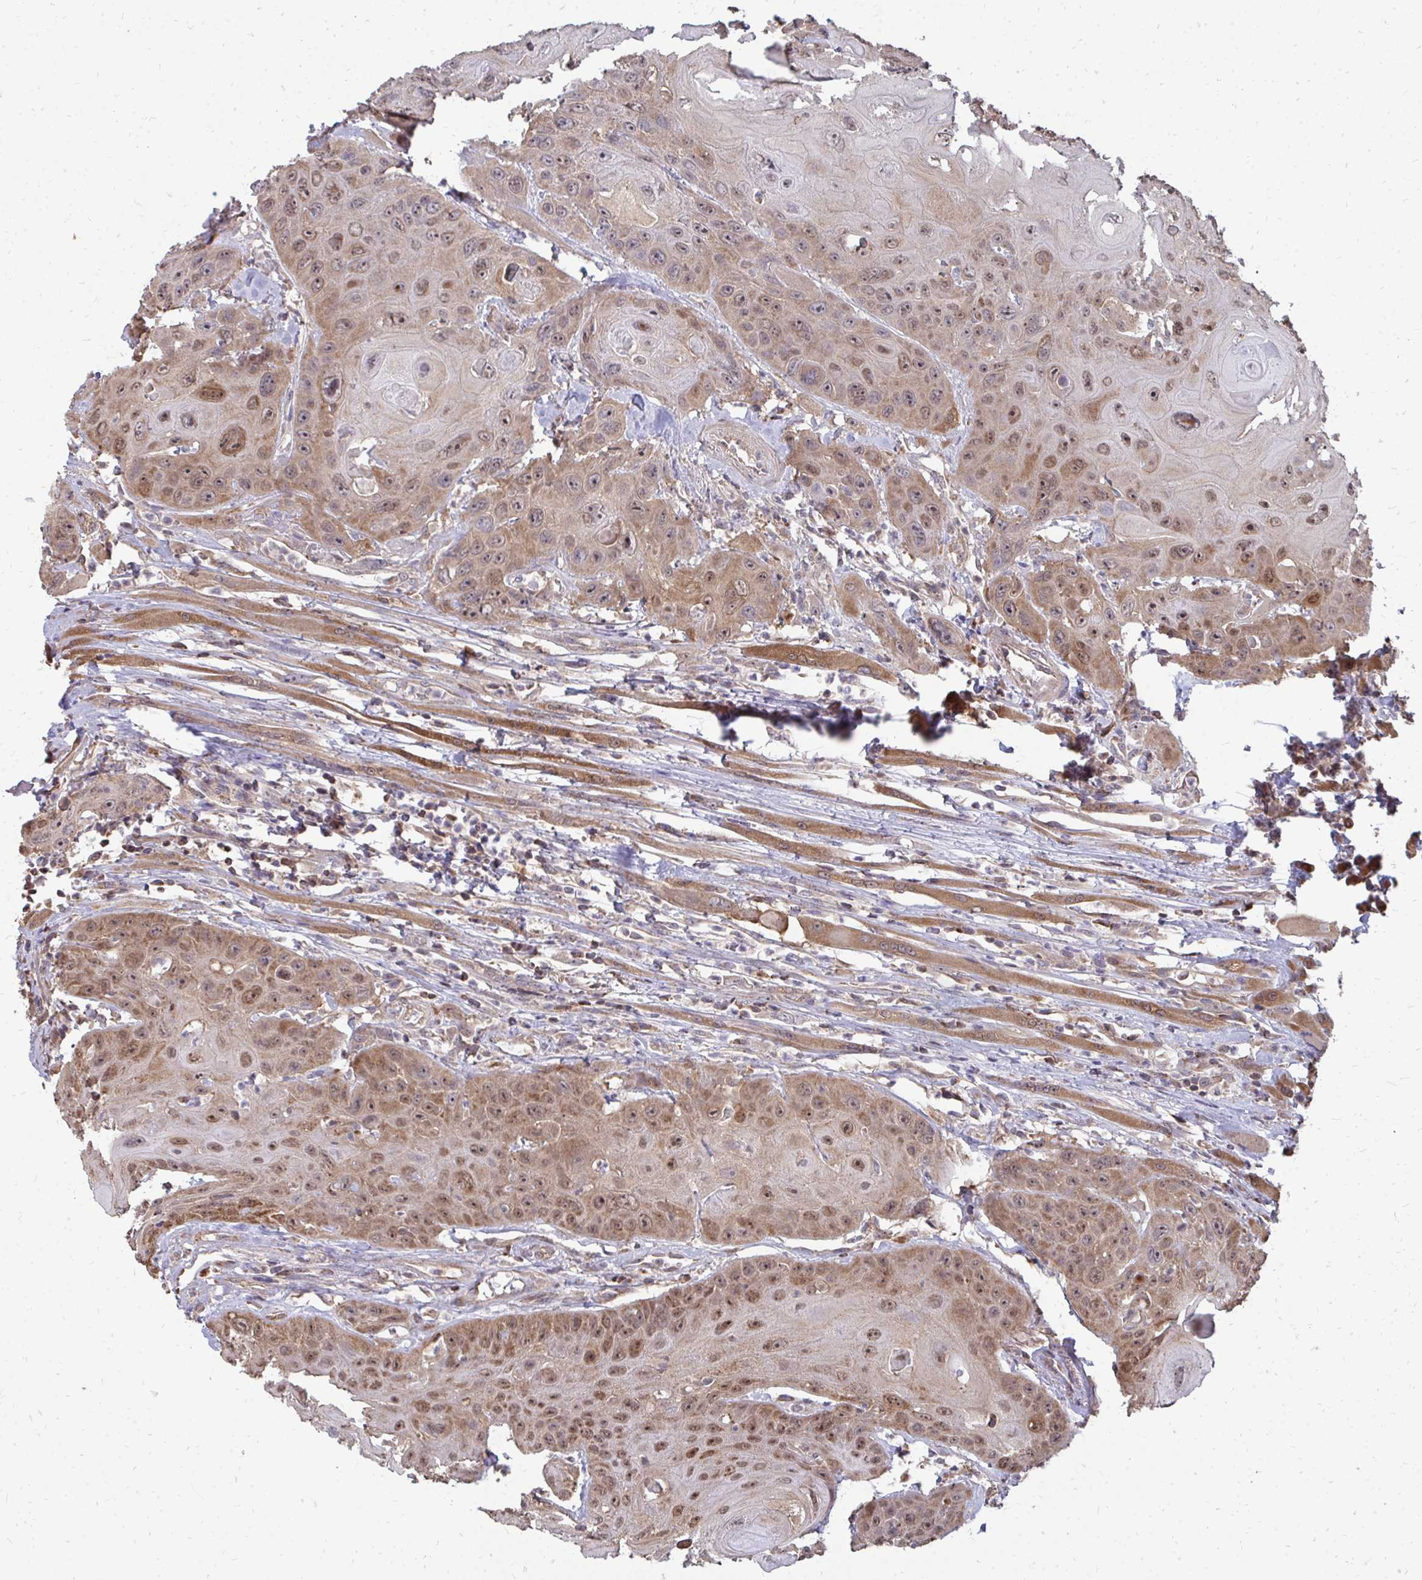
{"staining": {"intensity": "moderate", "quantity": ">75%", "location": "cytoplasmic/membranous,nuclear"}, "tissue": "head and neck cancer", "cell_type": "Tumor cells", "image_type": "cancer", "snomed": [{"axis": "morphology", "description": "Squamous cell carcinoma, NOS"}, {"axis": "topography", "description": "Head-Neck"}], "caption": "DAB (3,3'-diaminobenzidine) immunohistochemical staining of human squamous cell carcinoma (head and neck) shows moderate cytoplasmic/membranous and nuclear protein staining in approximately >75% of tumor cells.", "gene": "DNAJA2", "patient": {"sex": "female", "age": 59}}